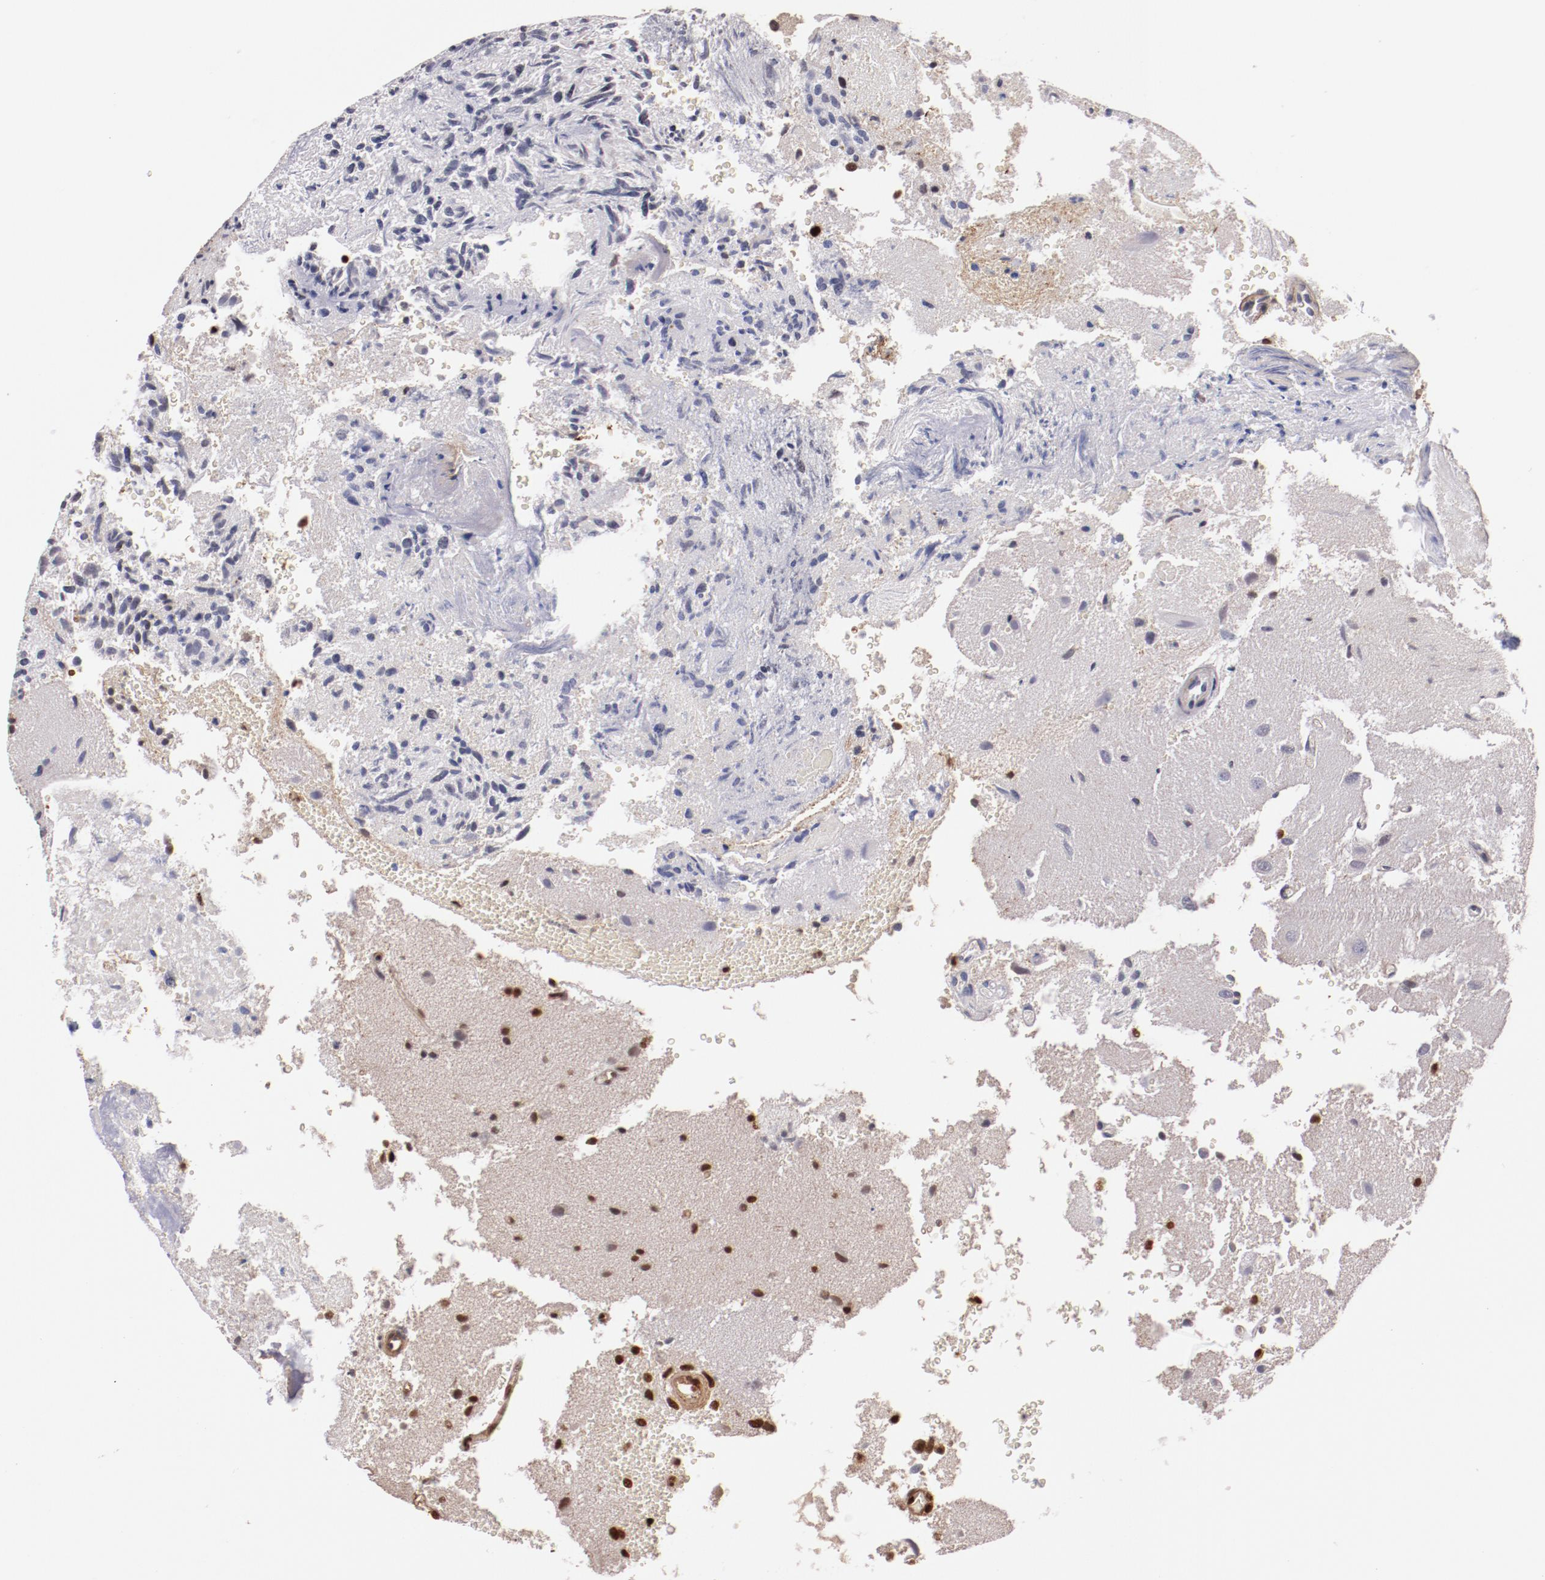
{"staining": {"intensity": "weak", "quantity": "<25%", "location": "nuclear"}, "tissue": "glioma", "cell_type": "Tumor cells", "image_type": "cancer", "snomed": [{"axis": "morphology", "description": "Normal tissue, NOS"}, {"axis": "morphology", "description": "Glioma, malignant, High grade"}, {"axis": "topography", "description": "Cerebral cortex"}], "caption": "Tumor cells are negative for protein expression in human malignant high-grade glioma.", "gene": "STAG2", "patient": {"sex": "male", "age": 75}}